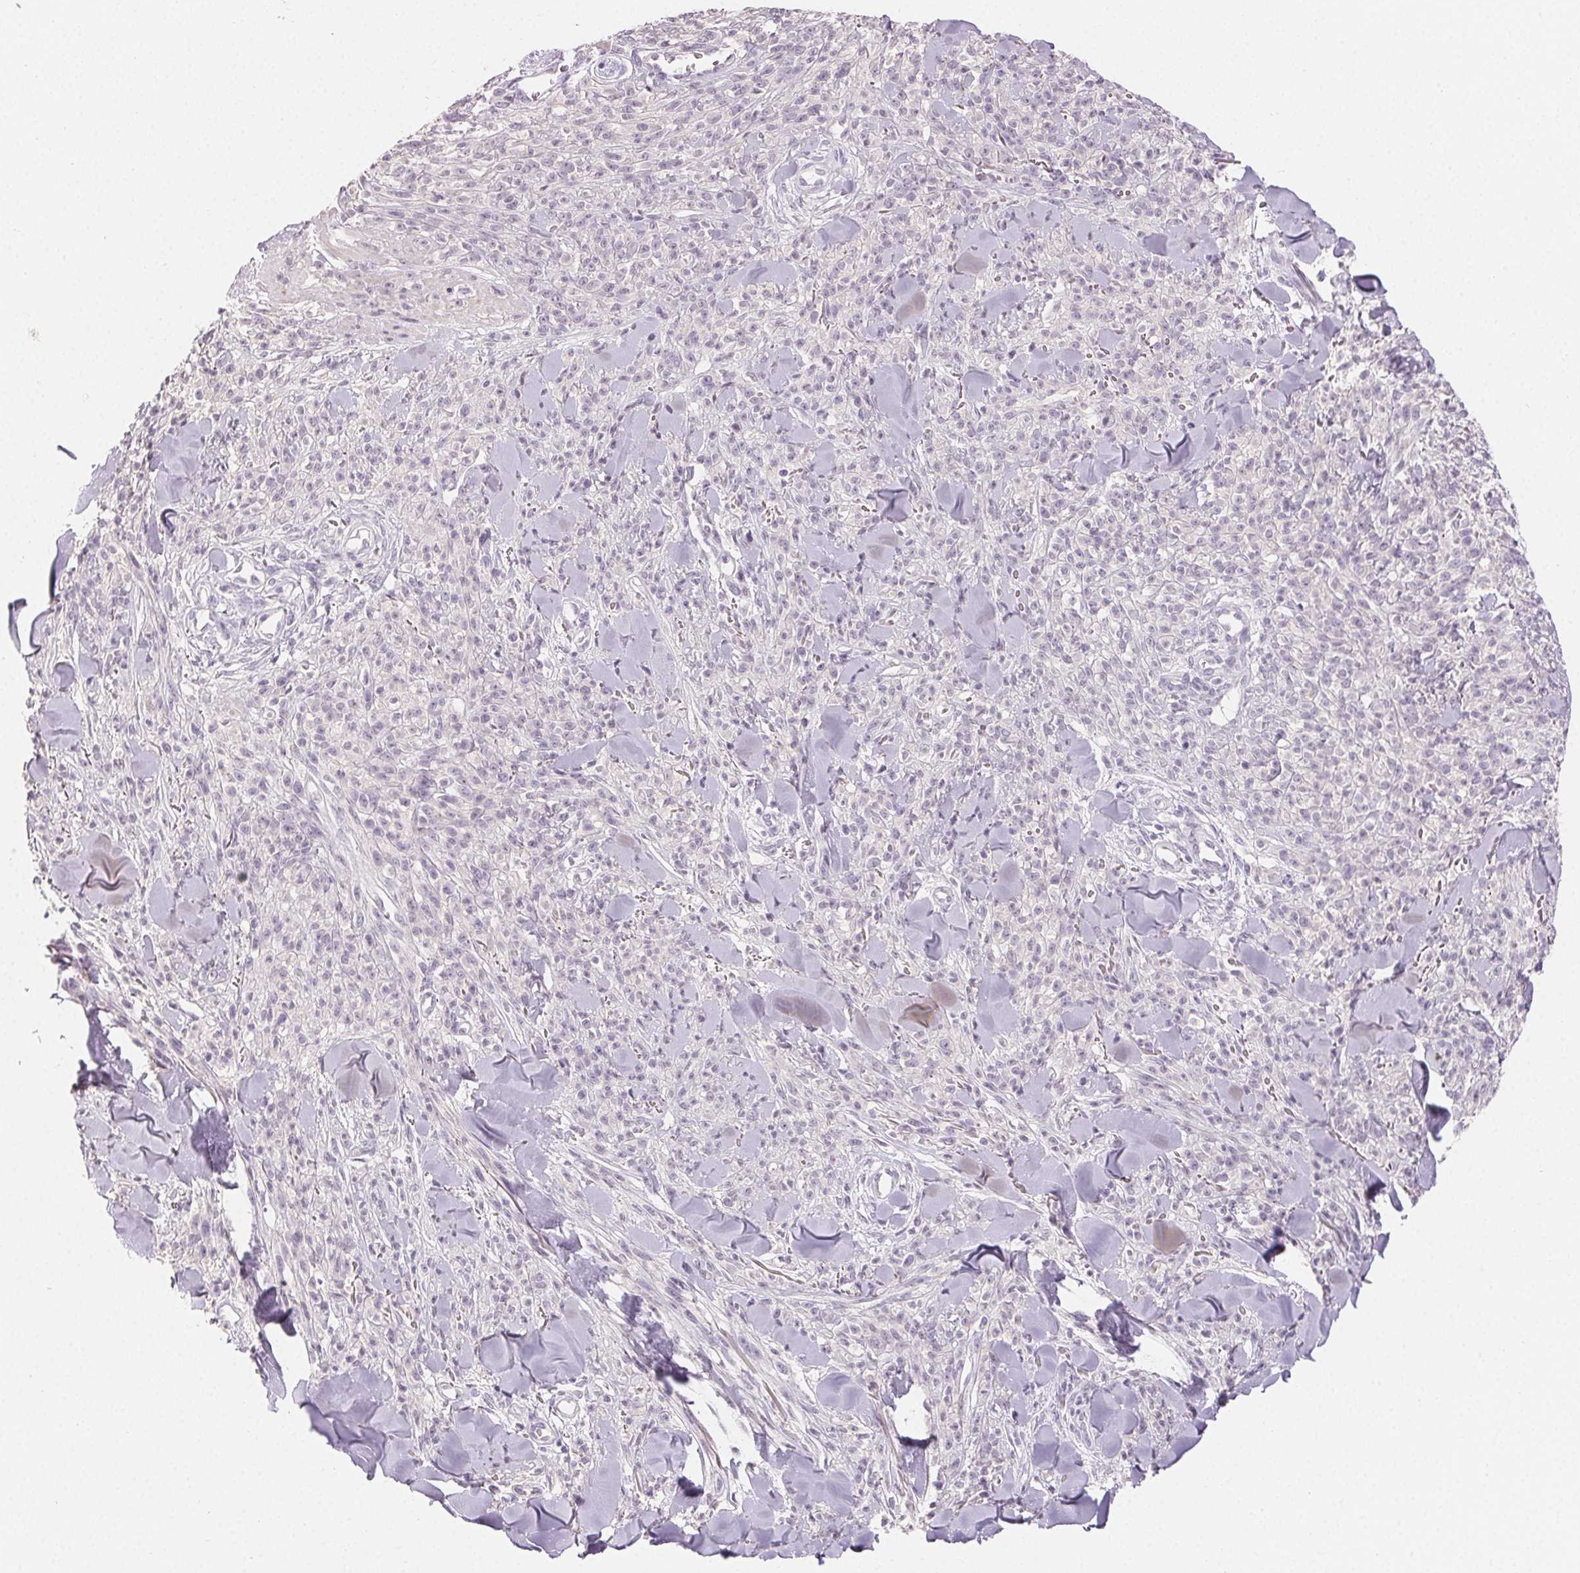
{"staining": {"intensity": "negative", "quantity": "none", "location": "none"}, "tissue": "melanoma", "cell_type": "Tumor cells", "image_type": "cancer", "snomed": [{"axis": "morphology", "description": "Malignant melanoma, NOS"}, {"axis": "topography", "description": "Skin"}, {"axis": "topography", "description": "Skin of trunk"}], "caption": "Tumor cells are negative for brown protein staining in melanoma.", "gene": "SFTPD", "patient": {"sex": "male", "age": 74}}